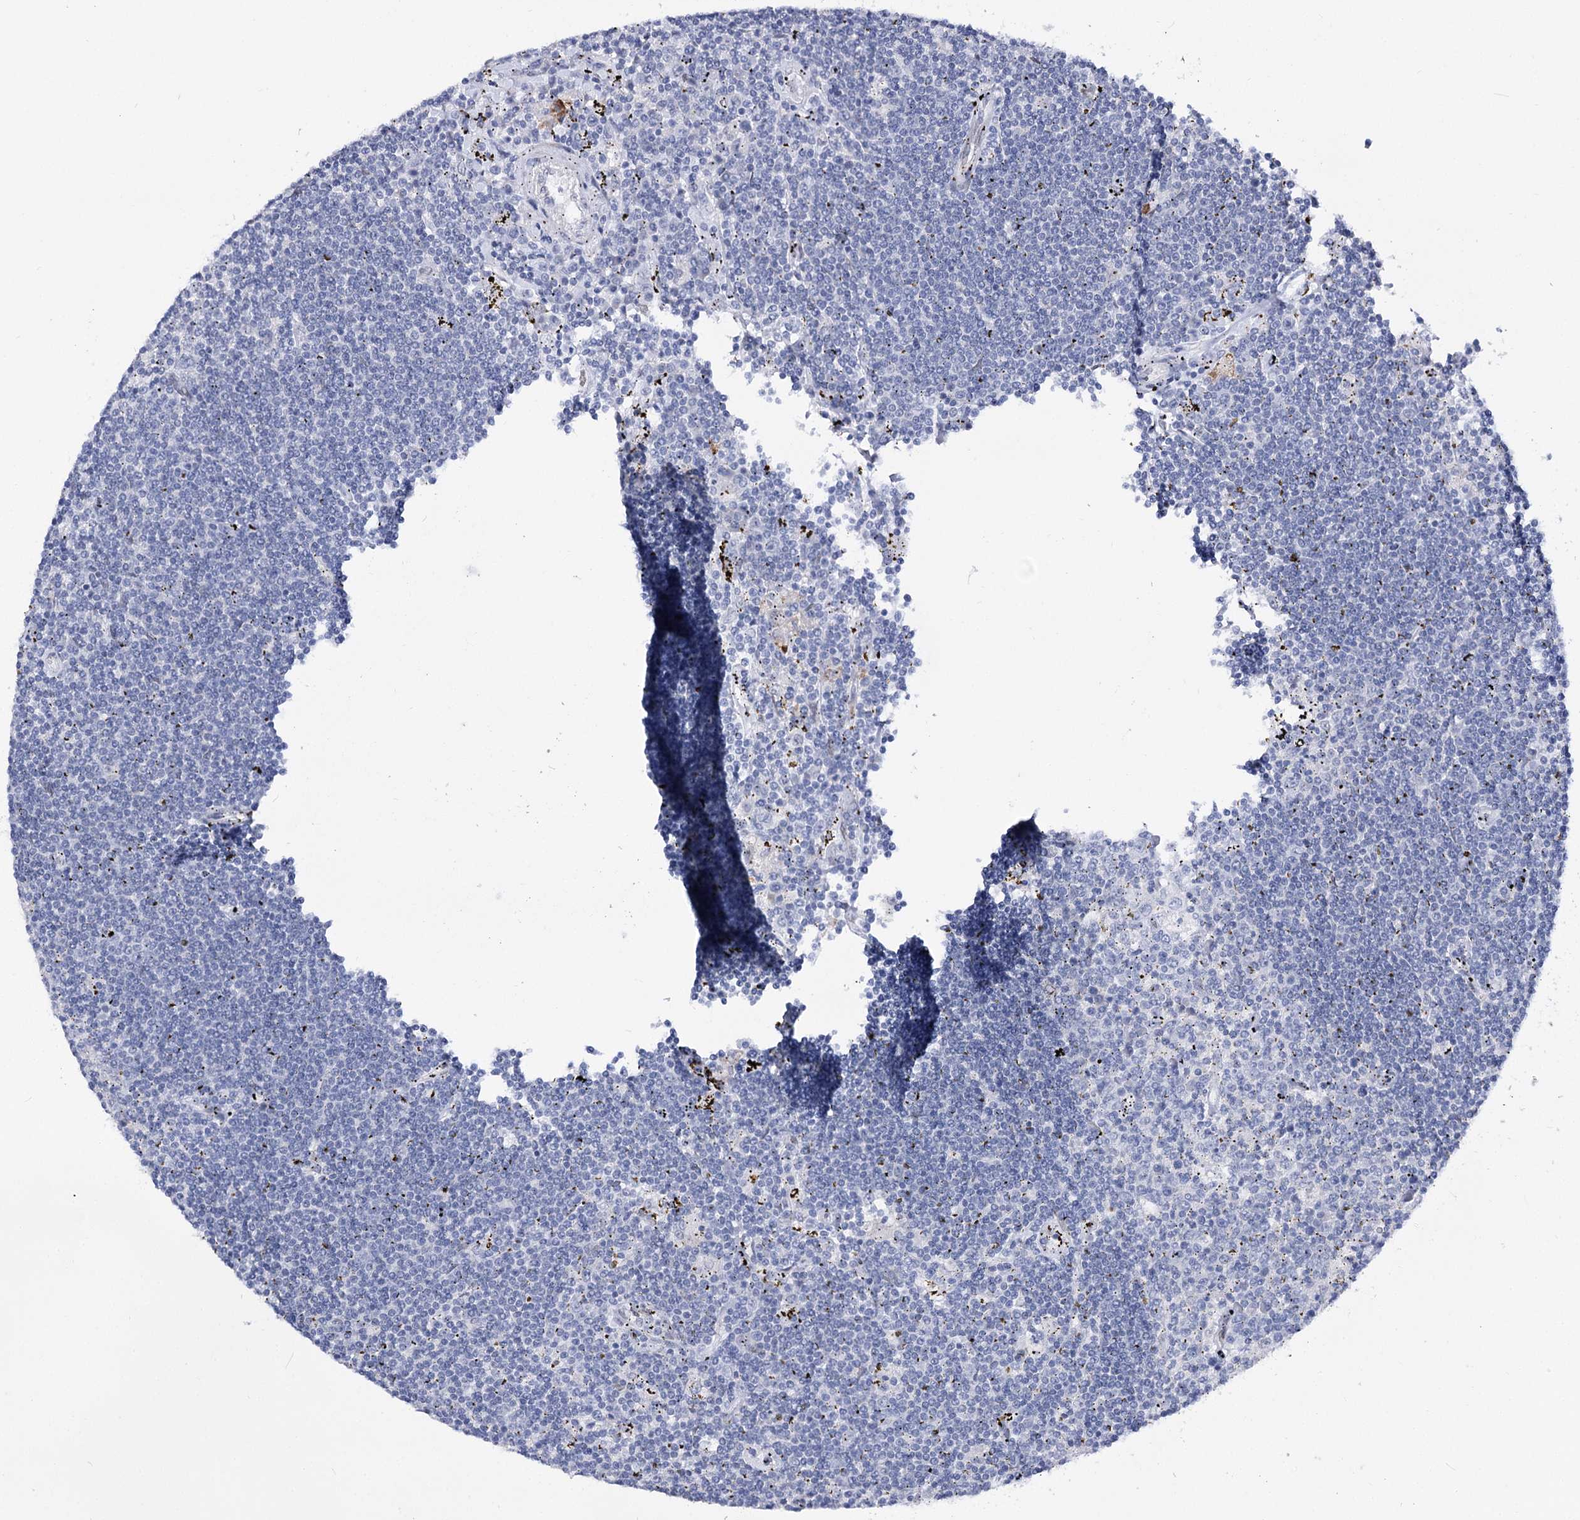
{"staining": {"intensity": "negative", "quantity": "none", "location": "none"}, "tissue": "lymphoma", "cell_type": "Tumor cells", "image_type": "cancer", "snomed": [{"axis": "morphology", "description": "Malignant lymphoma, non-Hodgkin's type, Low grade"}, {"axis": "topography", "description": "Spleen"}], "caption": "Tumor cells show no significant expression in lymphoma.", "gene": "TMEM201", "patient": {"sex": "male", "age": 76}}